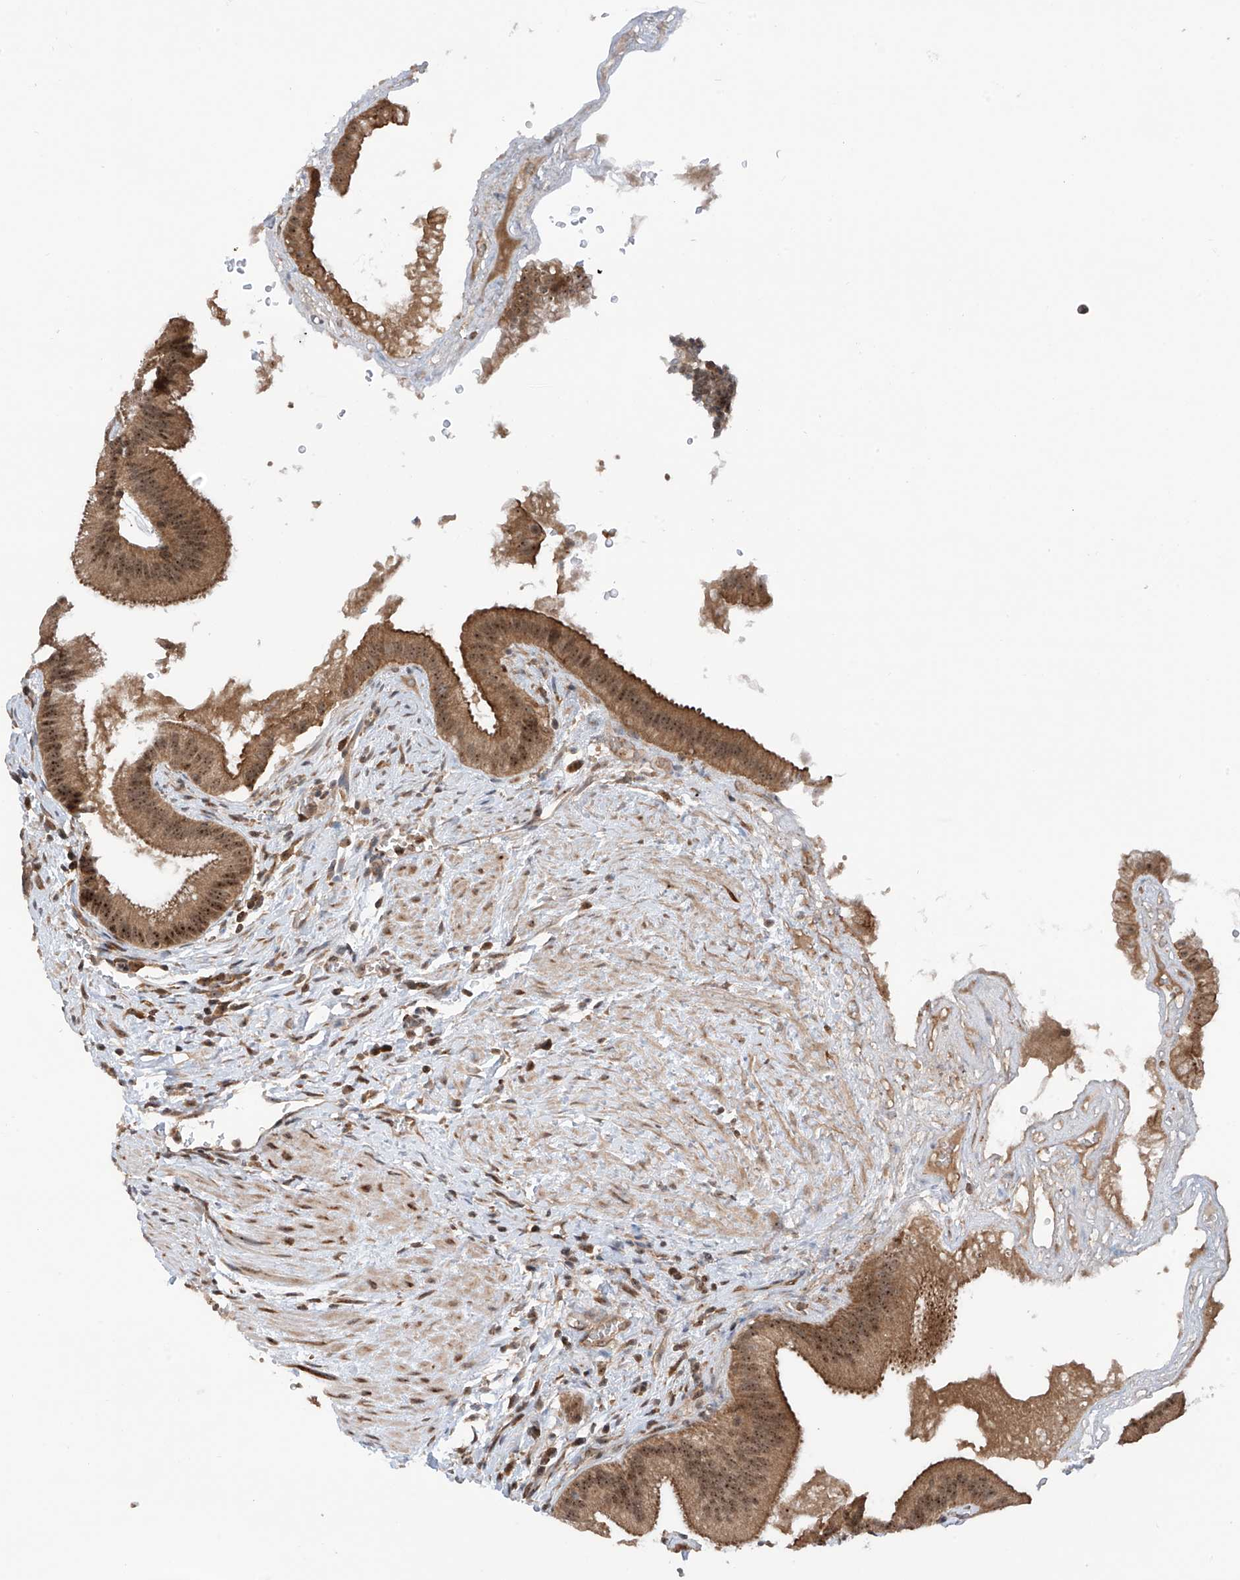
{"staining": {"intensity": "moderate", "quantity": ">75%", "location": "cytoplasmic/membranous,nuclear"}, "tissue": "gallbladder", "cell_type": "Glandular cells", "image_type": "normal", "snomed": [{"axis": "morphology", "description": "Normal tissue, NOS"}, {"axis": "topography", "description": "Gallbladder"}], "caption": "Protein expression analysis of normal gallbladder reveals moderate cytoplasmic/membranous,nuclear positivity in about >75% of glandular cells. (brown staining indicates protein expression, while blue staining denotes nuclei).", "gene": "C1orf131", "patient": {"sex": "male", "age": 55}}